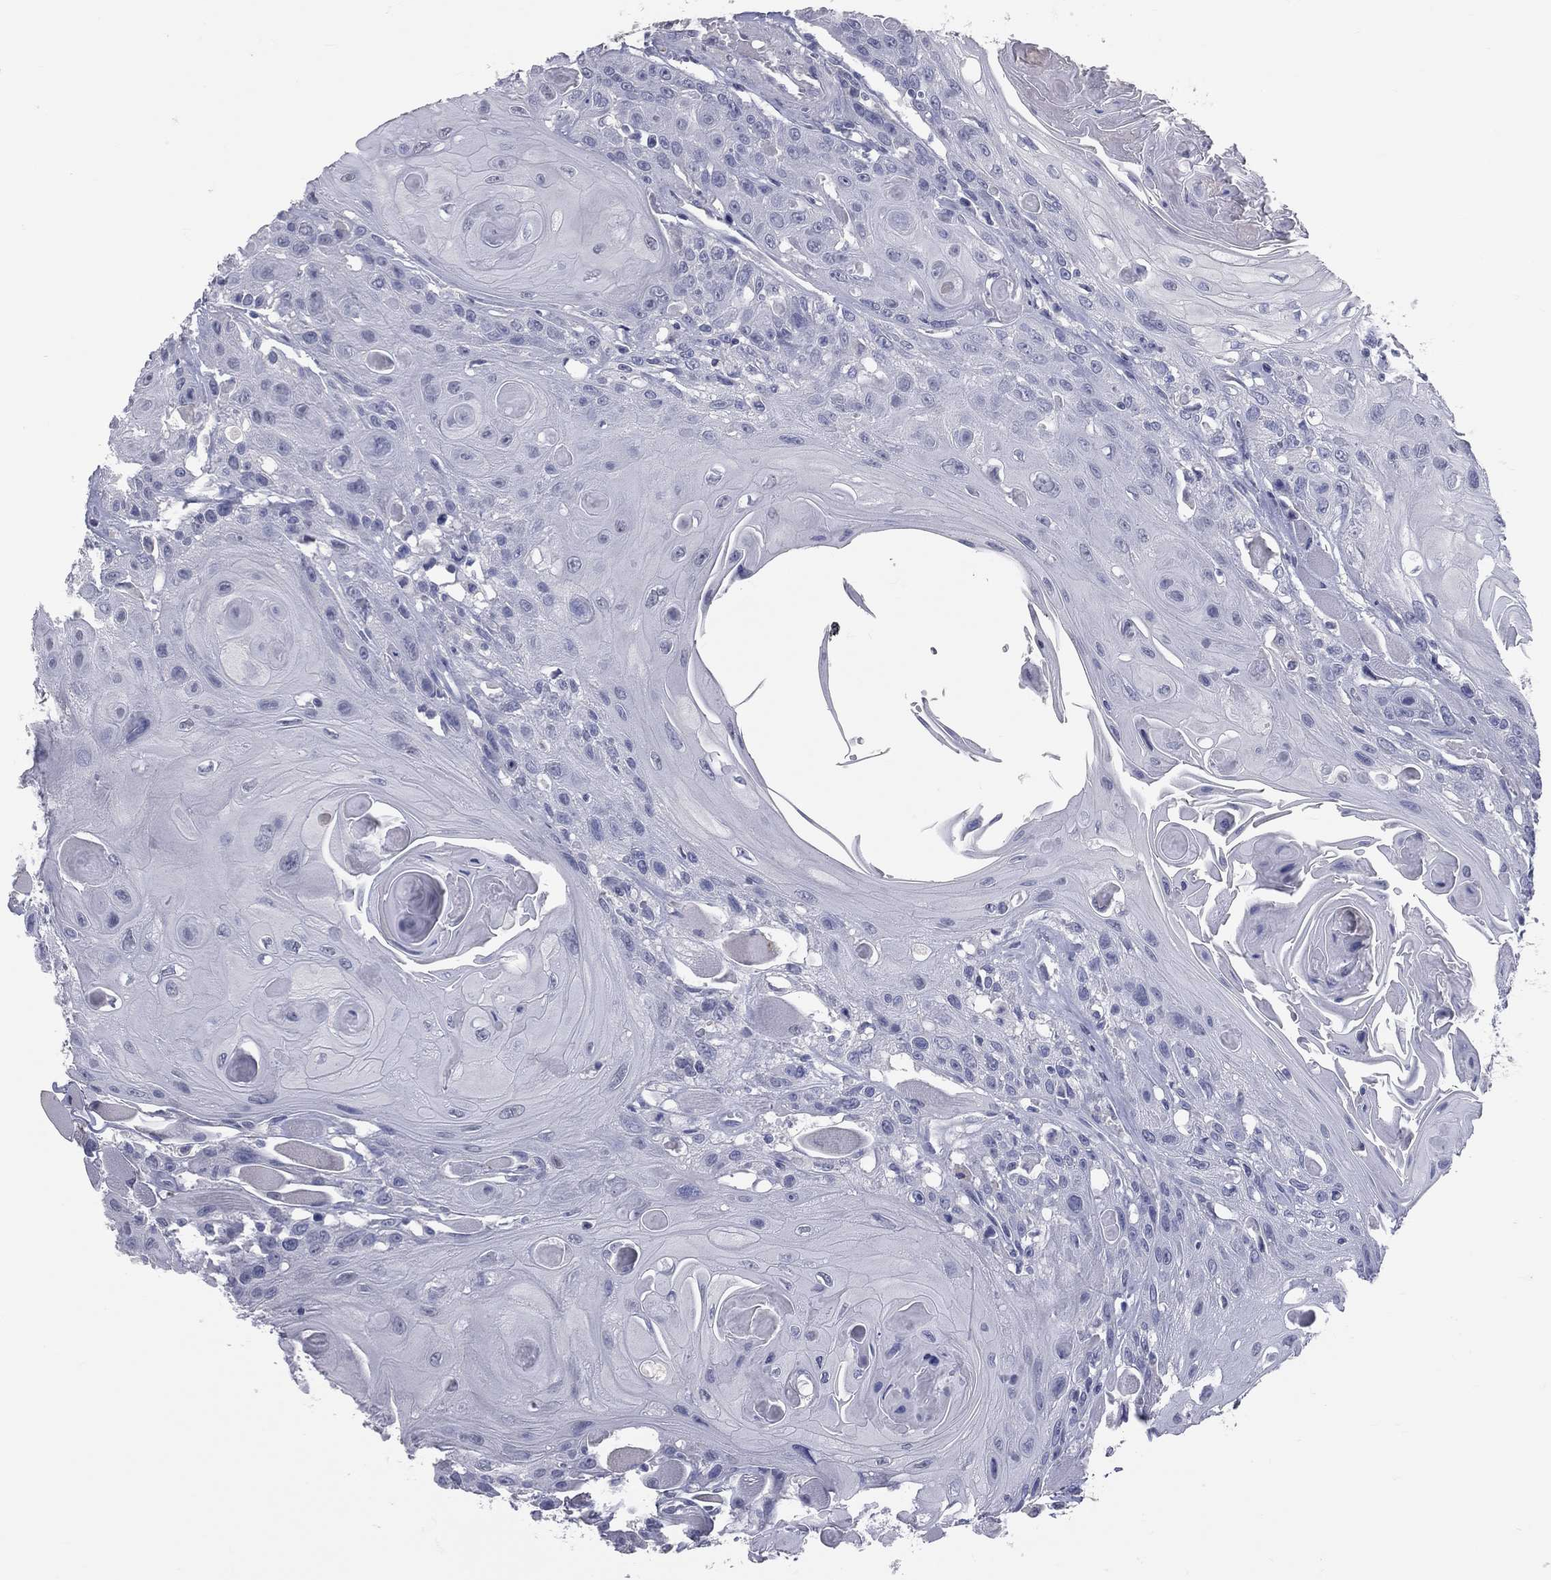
{"staining": {"intensity": "negative", "quantity": "none", "location": "none"}, "tissue": "head and neck cancer", "cell_type": "Tumor cells", "image_type": "cancer", "snomed": [{"axis": "morphology", "description": "Squamous cell carcinoma, NOS"}, {"axis": "topography", "description": "Head-Neck"}], "caption": "An IHC histopathology image of squamous cell carcinoma (head and neck) is shown. There is no staining in tumor cells of squamous cell carcinoma (head and neck). (Immunohistochemistry (ihc), brightfield microscopy, high magnification).", "gene": "TFPI2", "patient": {"sex": "female", "age": 59}}